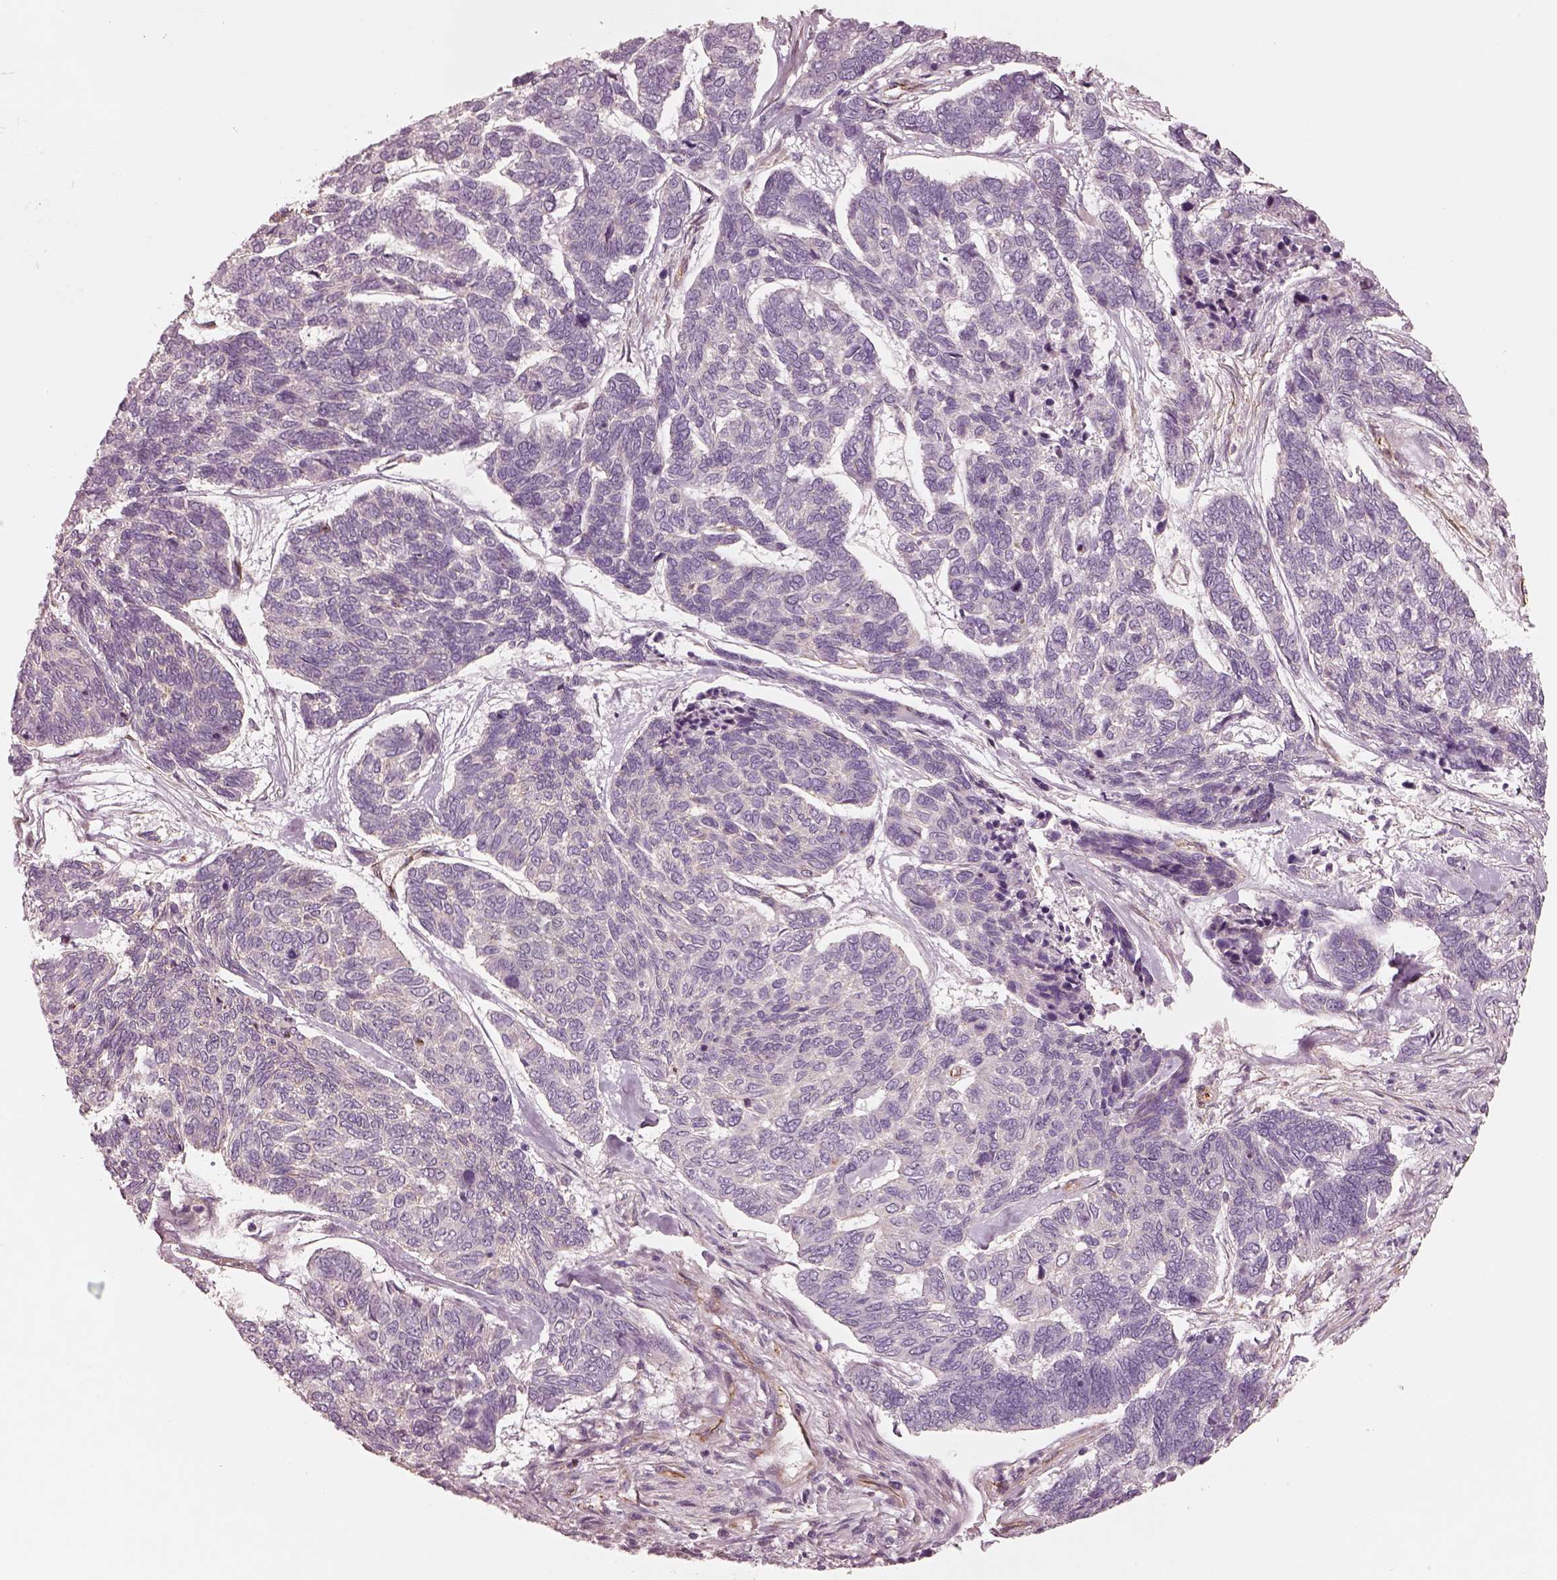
{"staining": {"intensity": "negative", "quantity": "none", "location": "none"}, "tissue": "skin cancer", "cell_type": "Tumor cells", "image_type": "cancer", "snomed": [{"axis": "morphology", "description": "Basal cell carcinoma"}, {"axis": "topography", "description": "Skin"}], "caption": "Micrograph shows no significant protein positivity in tumor cells of skin cancer (basal cell carcinoma).", "gene": "CRYM", "patient": {"sex": "female", "age": 65}}